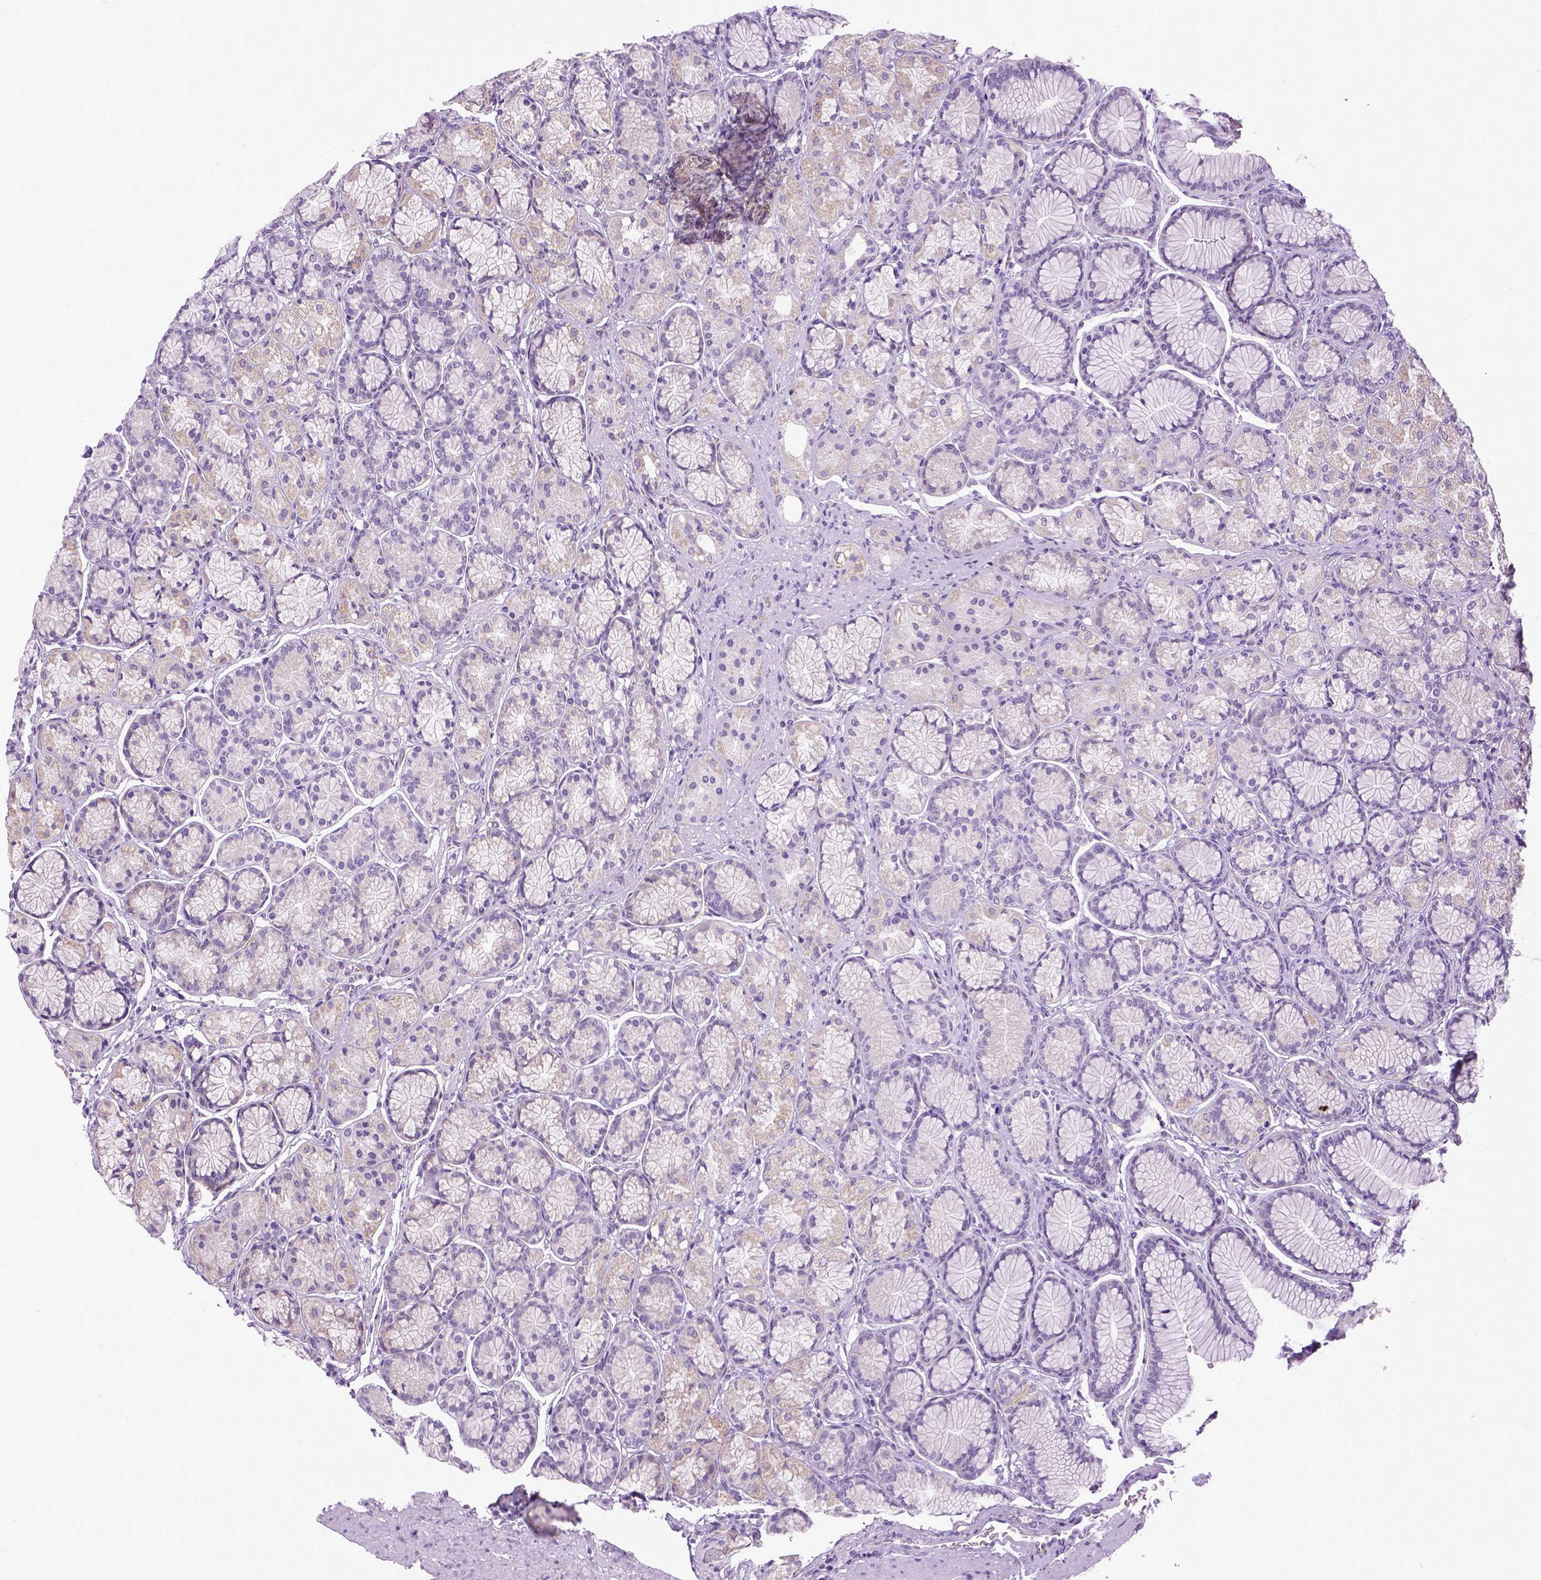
{"staining": {"intensity": "negative", "quantity": "none", "location": "none"}, "tissue": "stomach", "cell_type": "Glandular cells", "image_type": "normal", "snomed": [{"axis": "morphology", "description": "Normal tissue, NOS"}, {"axis": "morphology", "description": "Adenocarcinoma, NOS"}, {"axis": "morphology", "description": "Adenocarcinoma, High grade"}, {"axis": "topography", "description": "Stomach, upper"}, {"axis": "topography", "description": "Stomach"}], "caption": "This image is of normal stomach stained with immunohistochemistry to label a protein in brown with the nuclei are counter-stained blue. There is no staining in glandular cells. (IHC, brightfield microscopy, high magnification).", "gene": "ENG", "patient": {"sex": "female", "age": 65}}